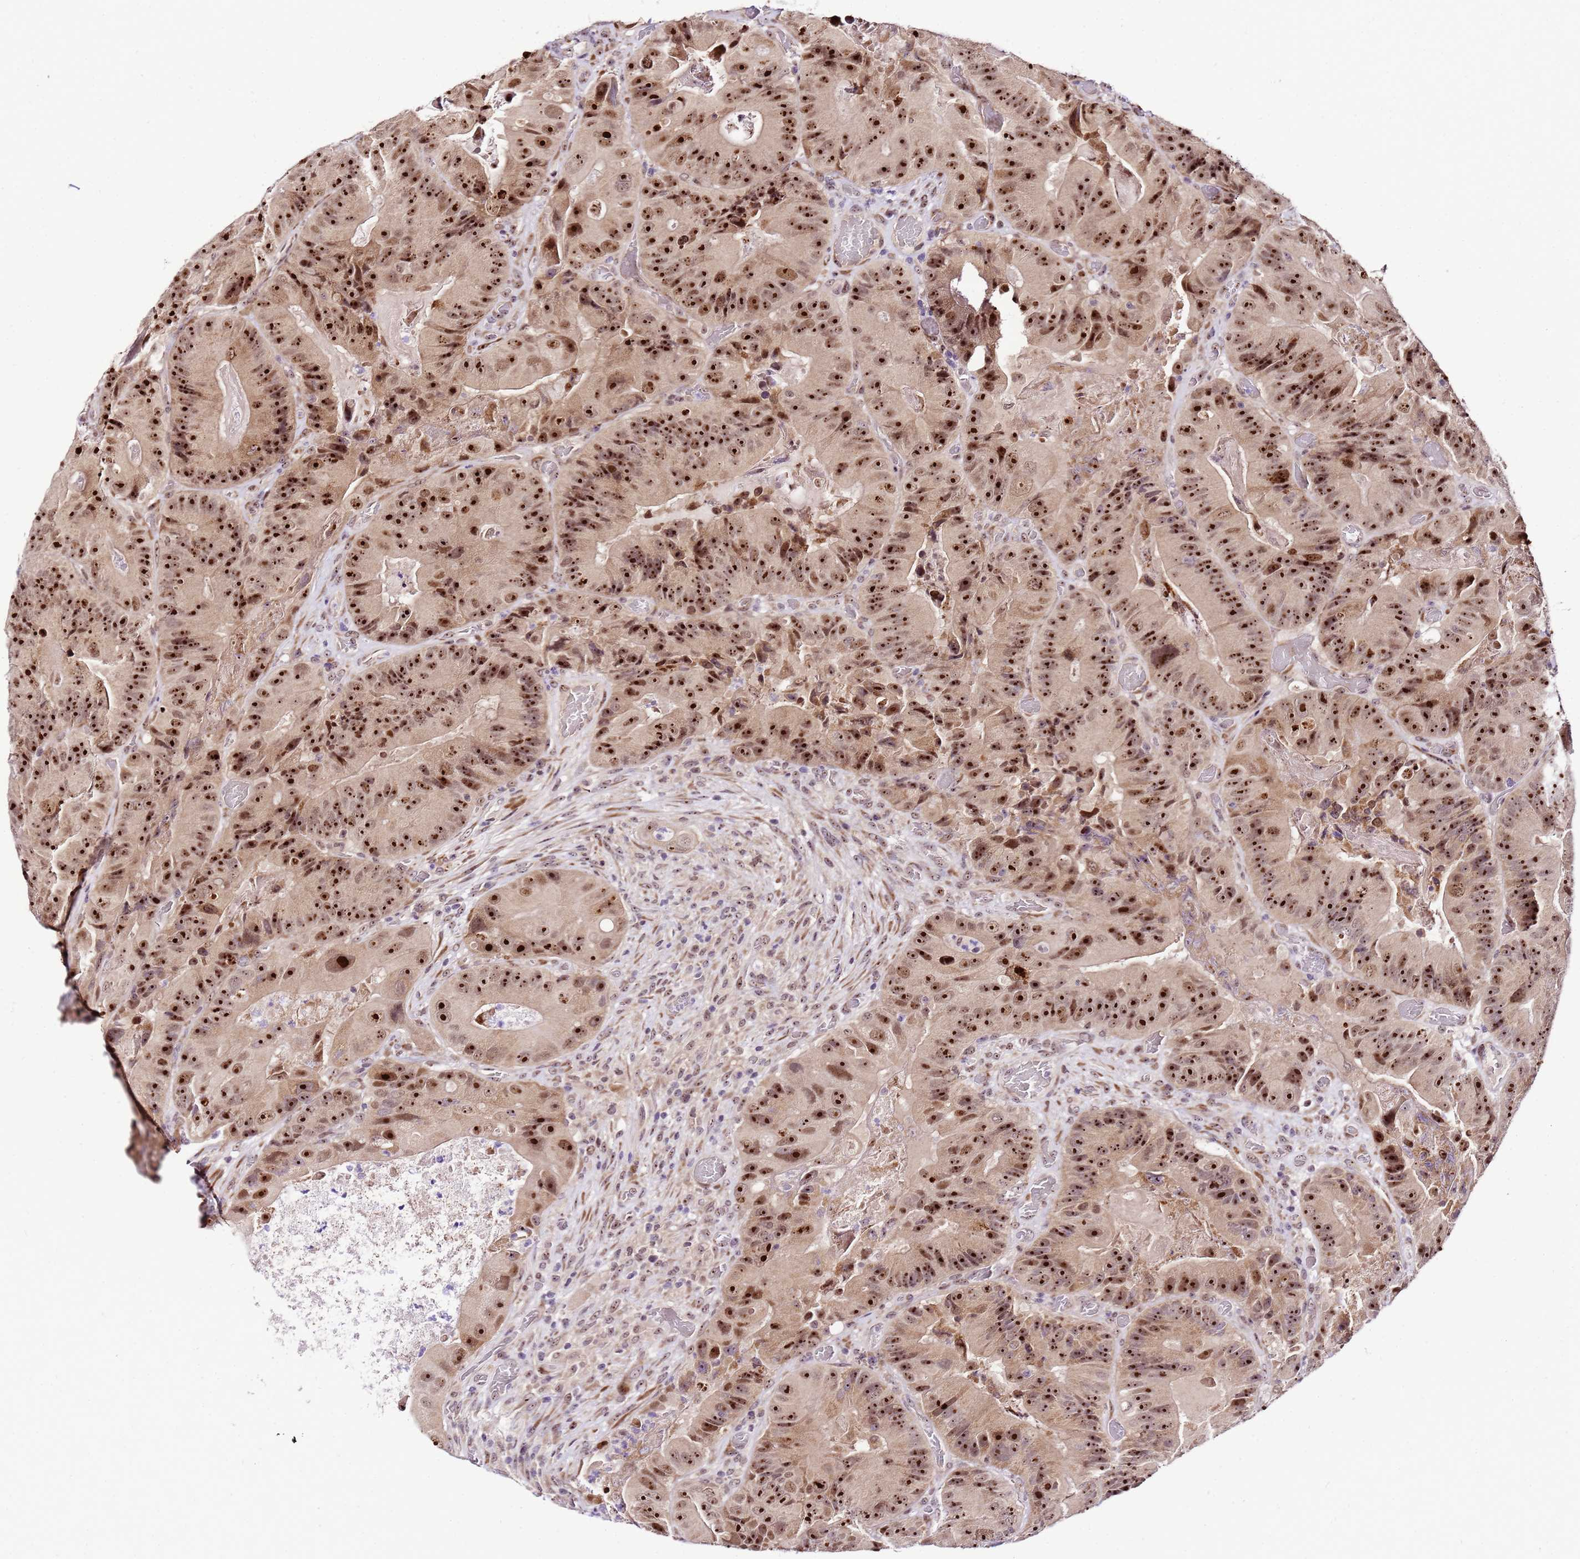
{"staining": {"intensity": "strong", "quantity": ">75%", "location": "nuclear"}, "tissue": "colorectal cancer", "cell_type": "Tumor cells", "image_type": "cancer", "snomed": [{"axis": "morphology", "description": "Adenocarcinoma, NOS"}, {"axis": "topography", "description": "Colon"}], "caption": "About >75% of tumor cells in colorectal adenocarcinoma exhibit strong nuclear protein positivity as visualized by brown immunohistochemical staining.", "gene": "SLX4IP", "patient": {"sex": "female", "age": 86}}